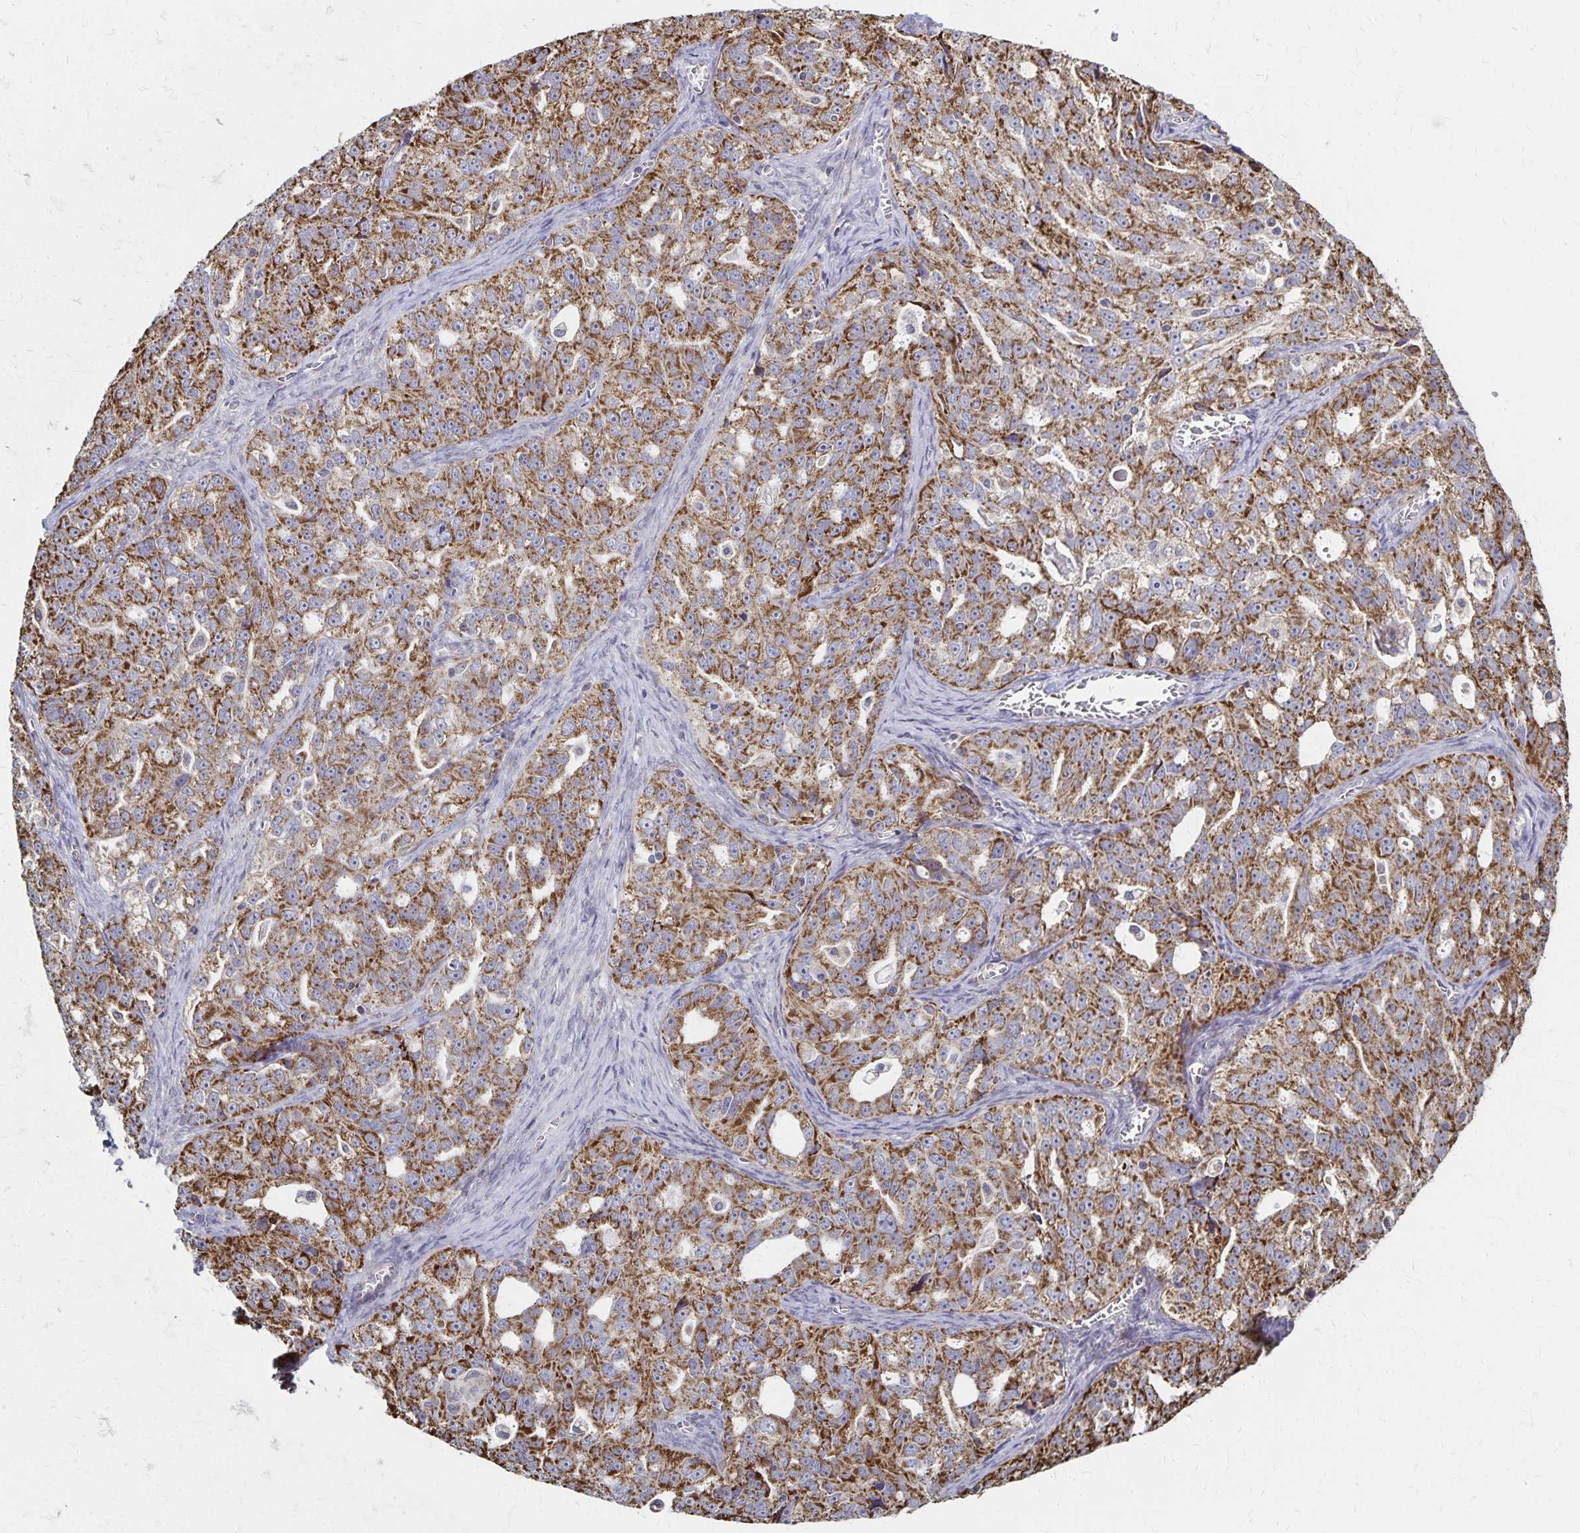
{"staining": {"intensity": "strong", "quantity": ">75%", "location": "cytoplasmic/membranous"}, "tissue": "ovarian cancer", "cell_type": "Tumor cells", "image_type": "cancer", "snomed": [{"axis": "morphology", "description": "Cystadenocarcinoma, serous, NOS"}, {"axis": "topography", "description": "Ovary"}], "caption": "This is an image of IHC staining of ovarian cancer (serous cystadenocarcinoma), which shows strong expression in the cytoplasmic/membranous of tumor cells.", "gene": "DYRK4", "patient": {"sex": "female", "age": 51}}